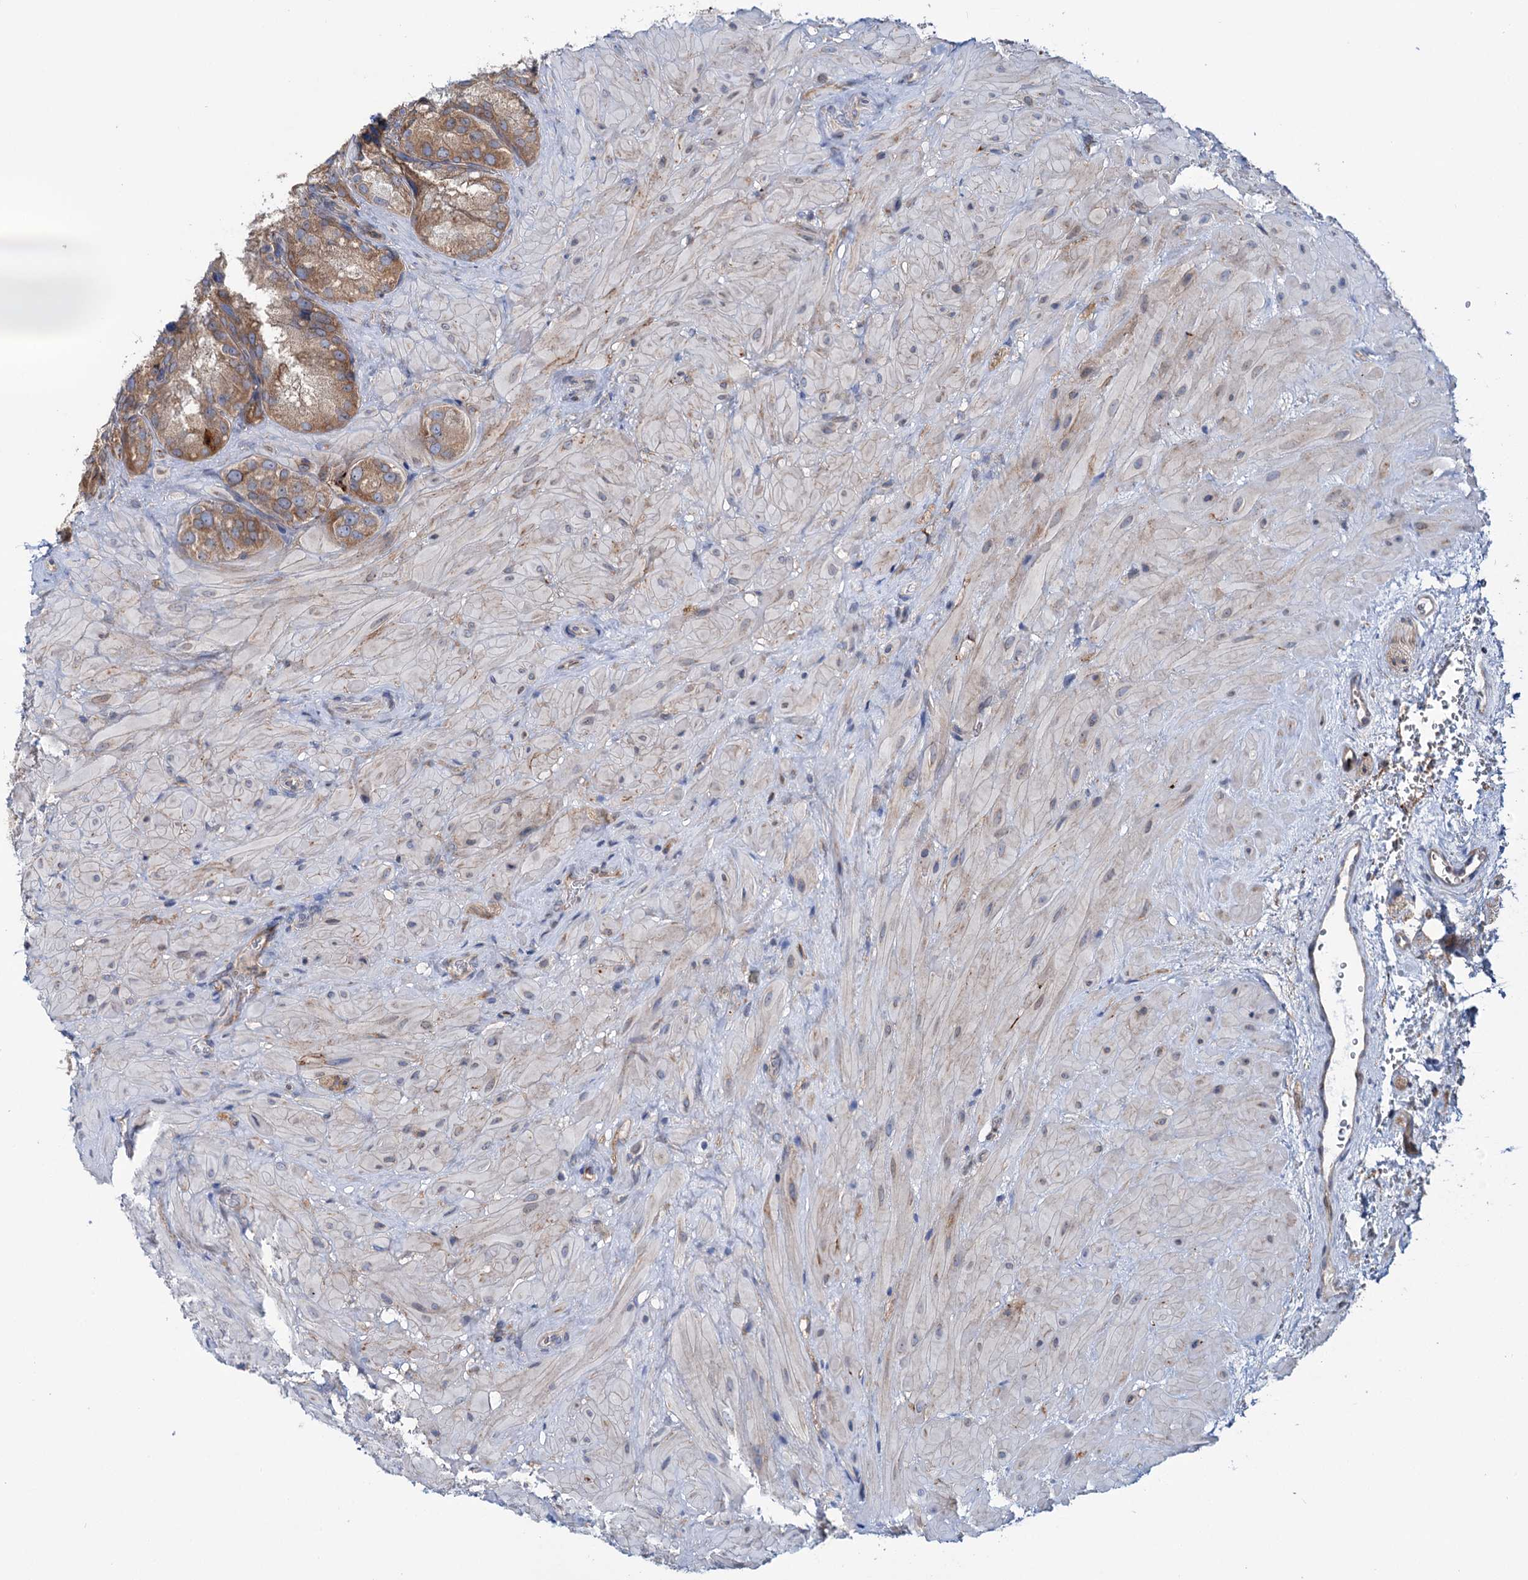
{"staining": {"intensity": "moderate", "quantity": ">75%", "location": "cytoplasmic/membranous"}, "tissue": "seminal vesicle", "cell_type": "Glandular cells", "image_type": "normal", "snomed": [{"axis": "morphology", "description": "Normal tissue, NOS"}, {"axis": "topography", "description": "Seminal veicle"}], "caption": "Protein expression analysis of normal seminal vesicle exhibits moderate cytoplasmic/membranous staining in approximately >75% of glandular cells. Immunohistochemistry (ihc) stains the protein of interest in brown and the nuclei are stained blue.", "gene": "PTDSS2", "patient": {"sex": "male", "age": 62}}